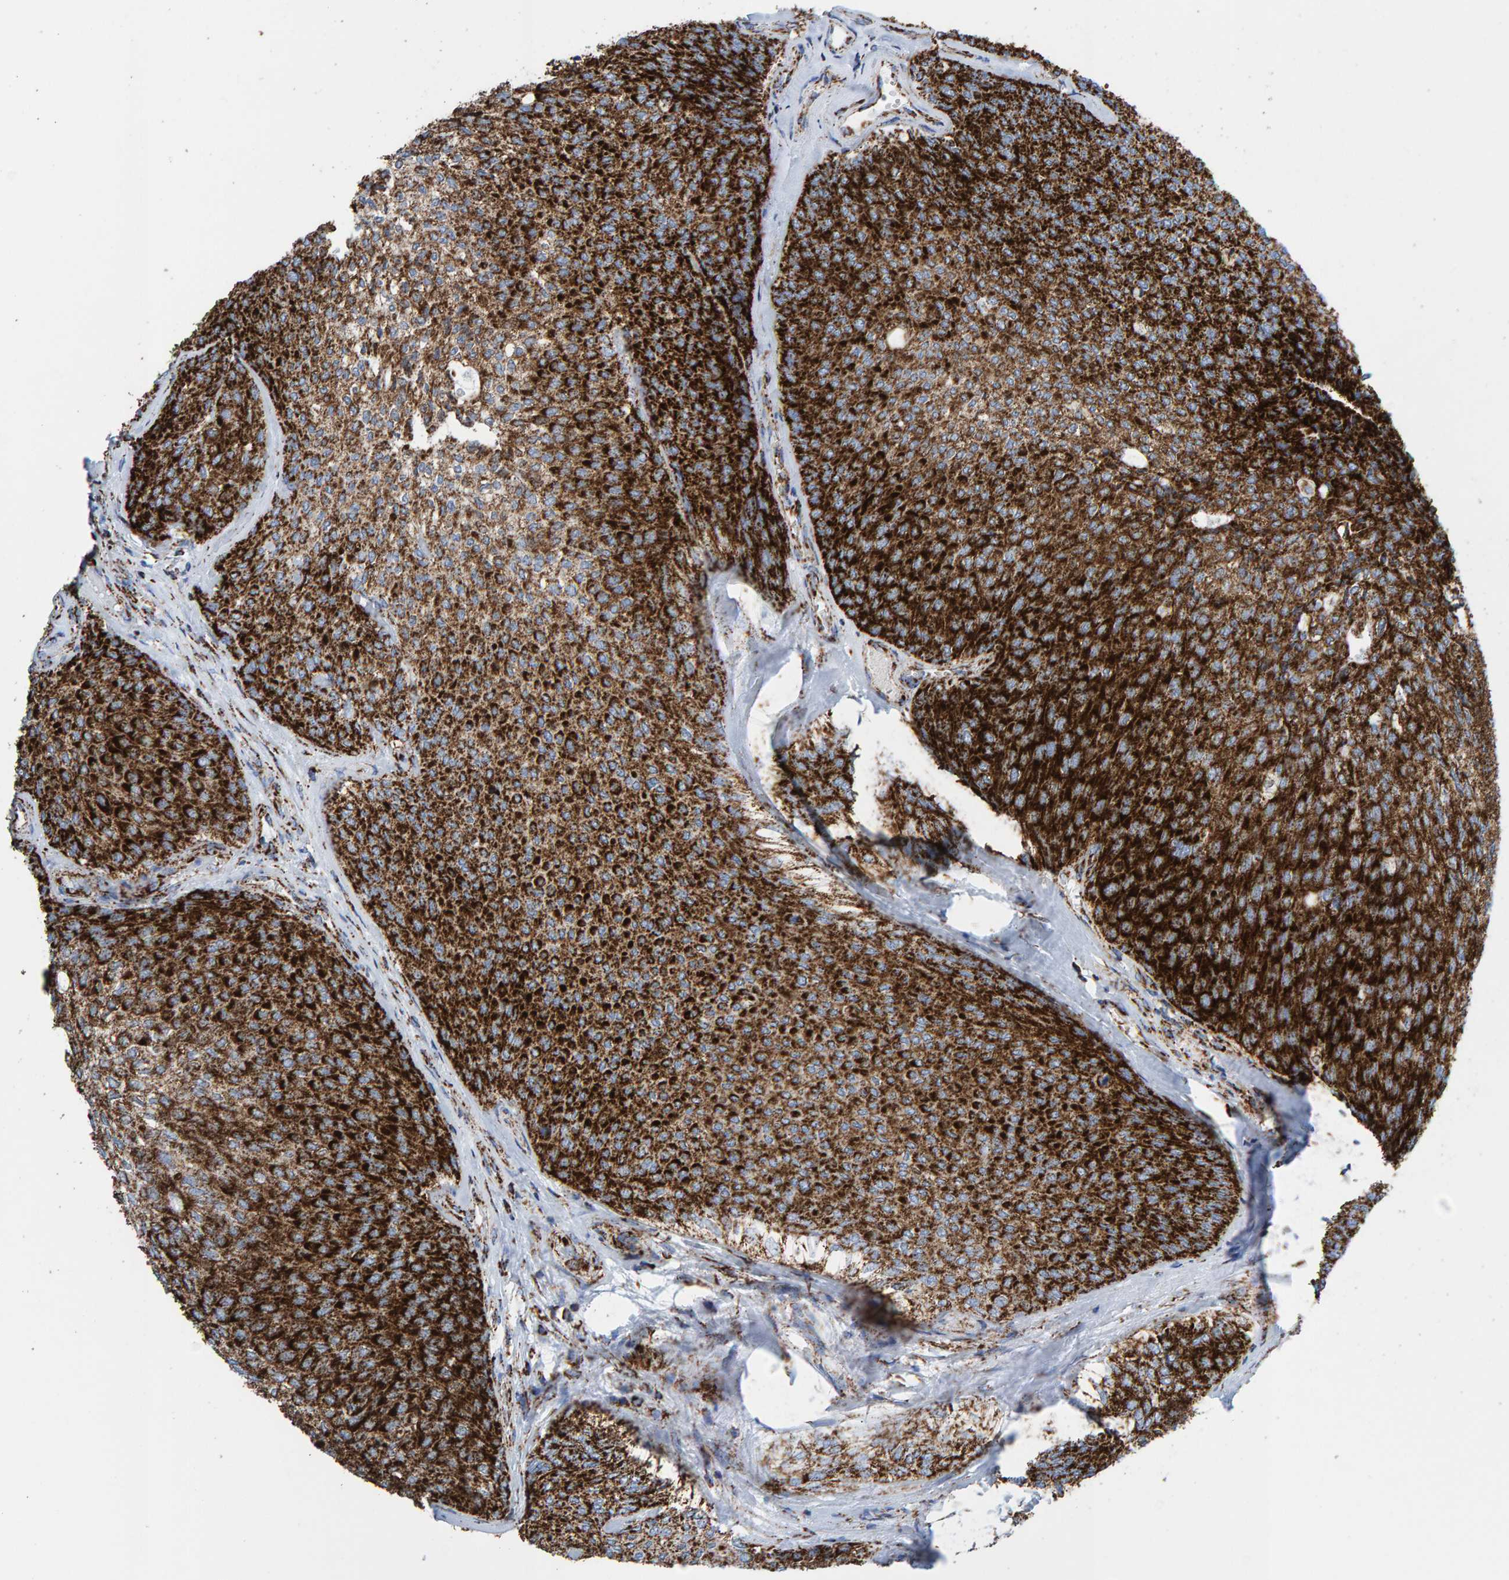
{"staining": {"intensity": "strong", "quantity": ">75%", "location": "cytoplasmic/membranous"}, "tissue": "urothelial cancer", "cell_type": "Tumor cells", "image_type": "cancer", "snomed": [{"axis": "morphology", "description": "Urothelial carcinoma, Low grade"}, {"axis": "topography", "description": "Urinary bladder"}], "caption": "Low-grade urothelial carcinoma stained with DAB (3,3'-diaminobenzidine) immunohistochemistry (IHC) demonstrates high levels of strong cytoplasmic/membranous positivity in about >75% of tumor cells.", "gene": "ENSG00000262660", "patient": {"sex": "female", "age": 79}}